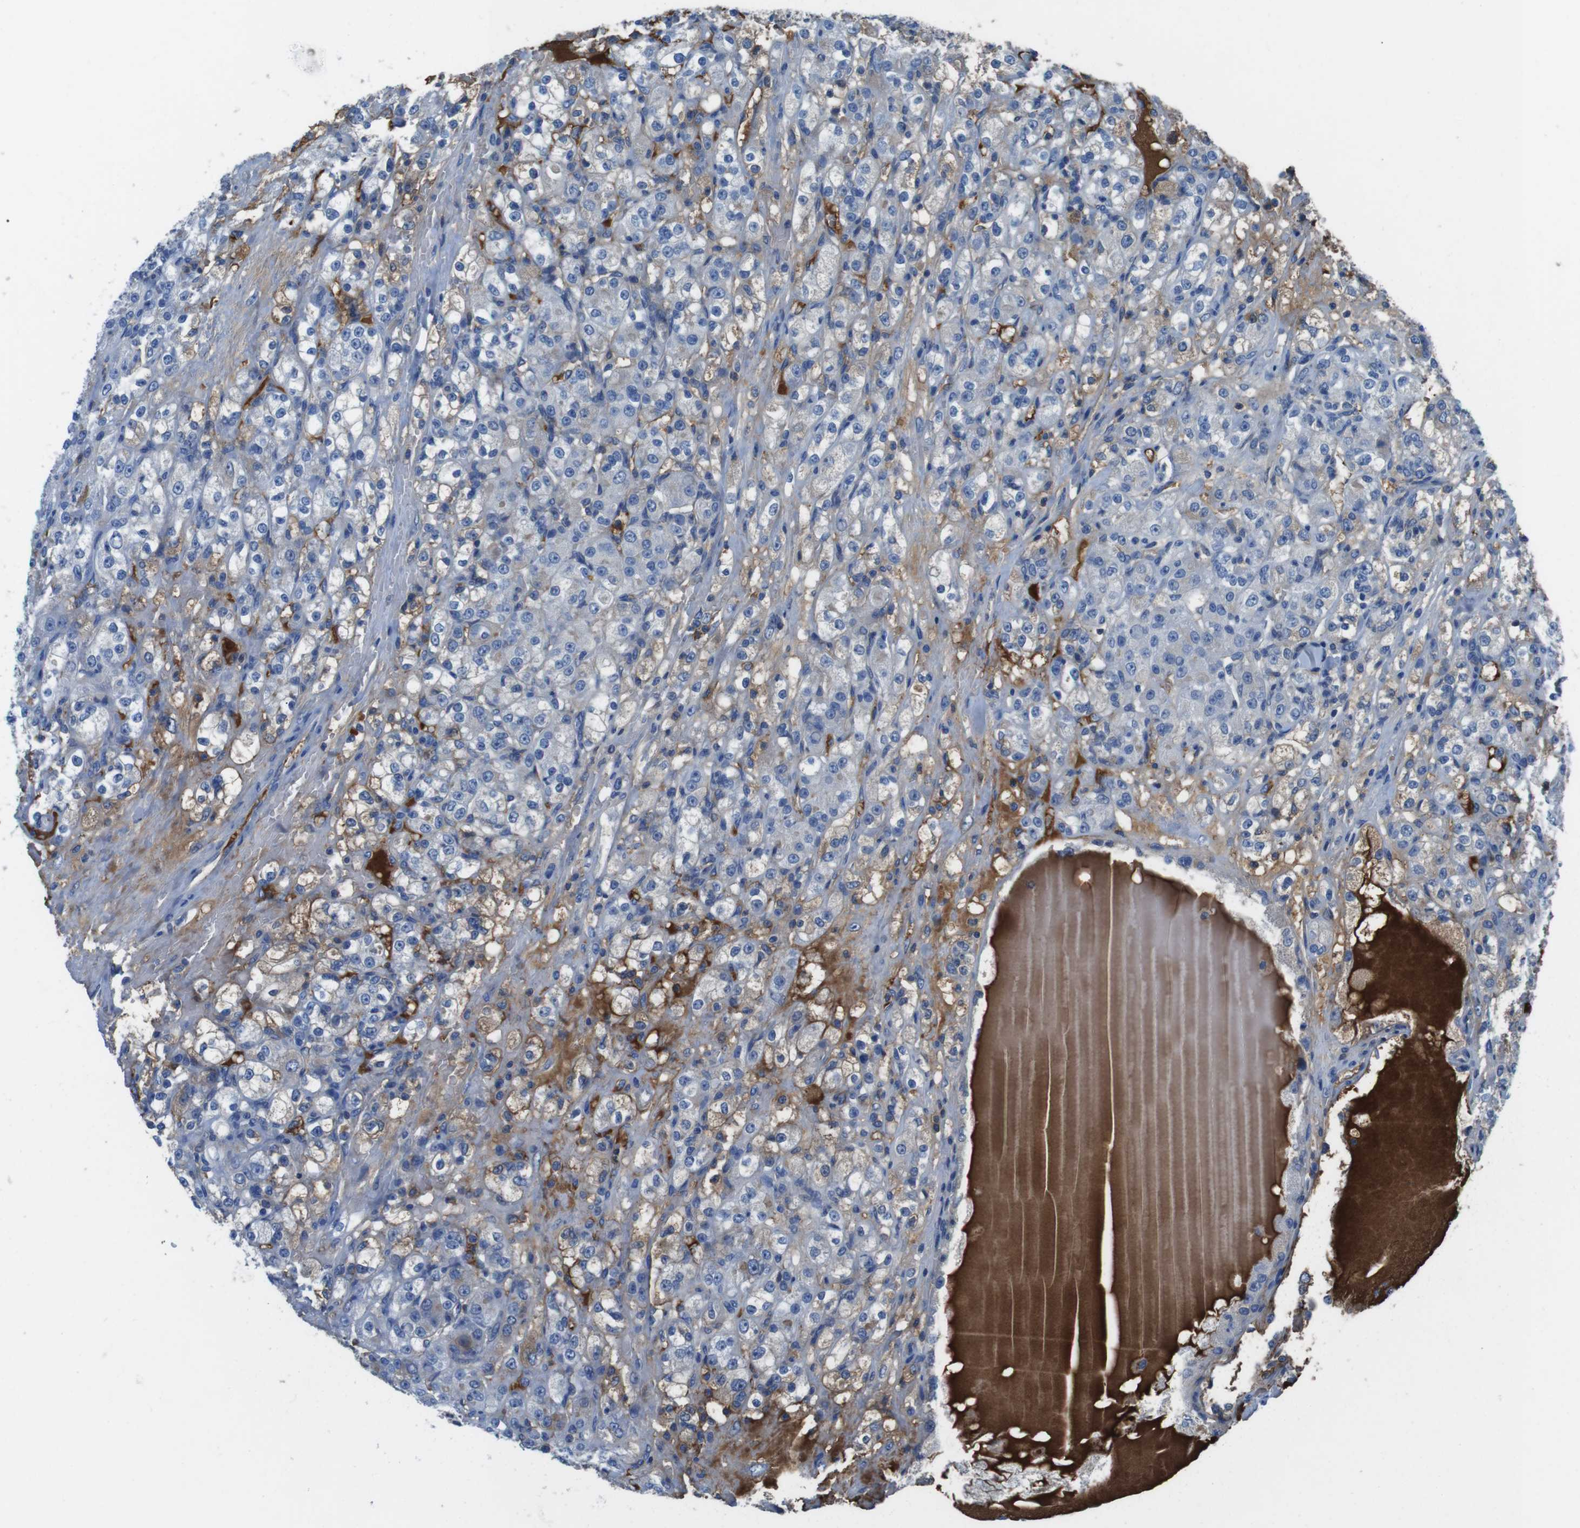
{"staining": {"intensity": "negative", "quantity": "none", "location": "none"}, "tissue": "renal cancer", "cell_type": "Tumor cells", "image_type": "cancer", "snomed": [{"axis": "morphology", "description": "Normal tissue, NOS"}, {"axis": "morphology", "description": "Adenocarcinoma, NOS"}, {"axis": "topography", "description": "Kidney"}], "caption": "Immunohistochemistry (IHC) of human adenocarcinoma (renal) displays no expression in tumor cells.", "gene": "TMPRSS15", "patient": {"sex": "male", "age": 61}}